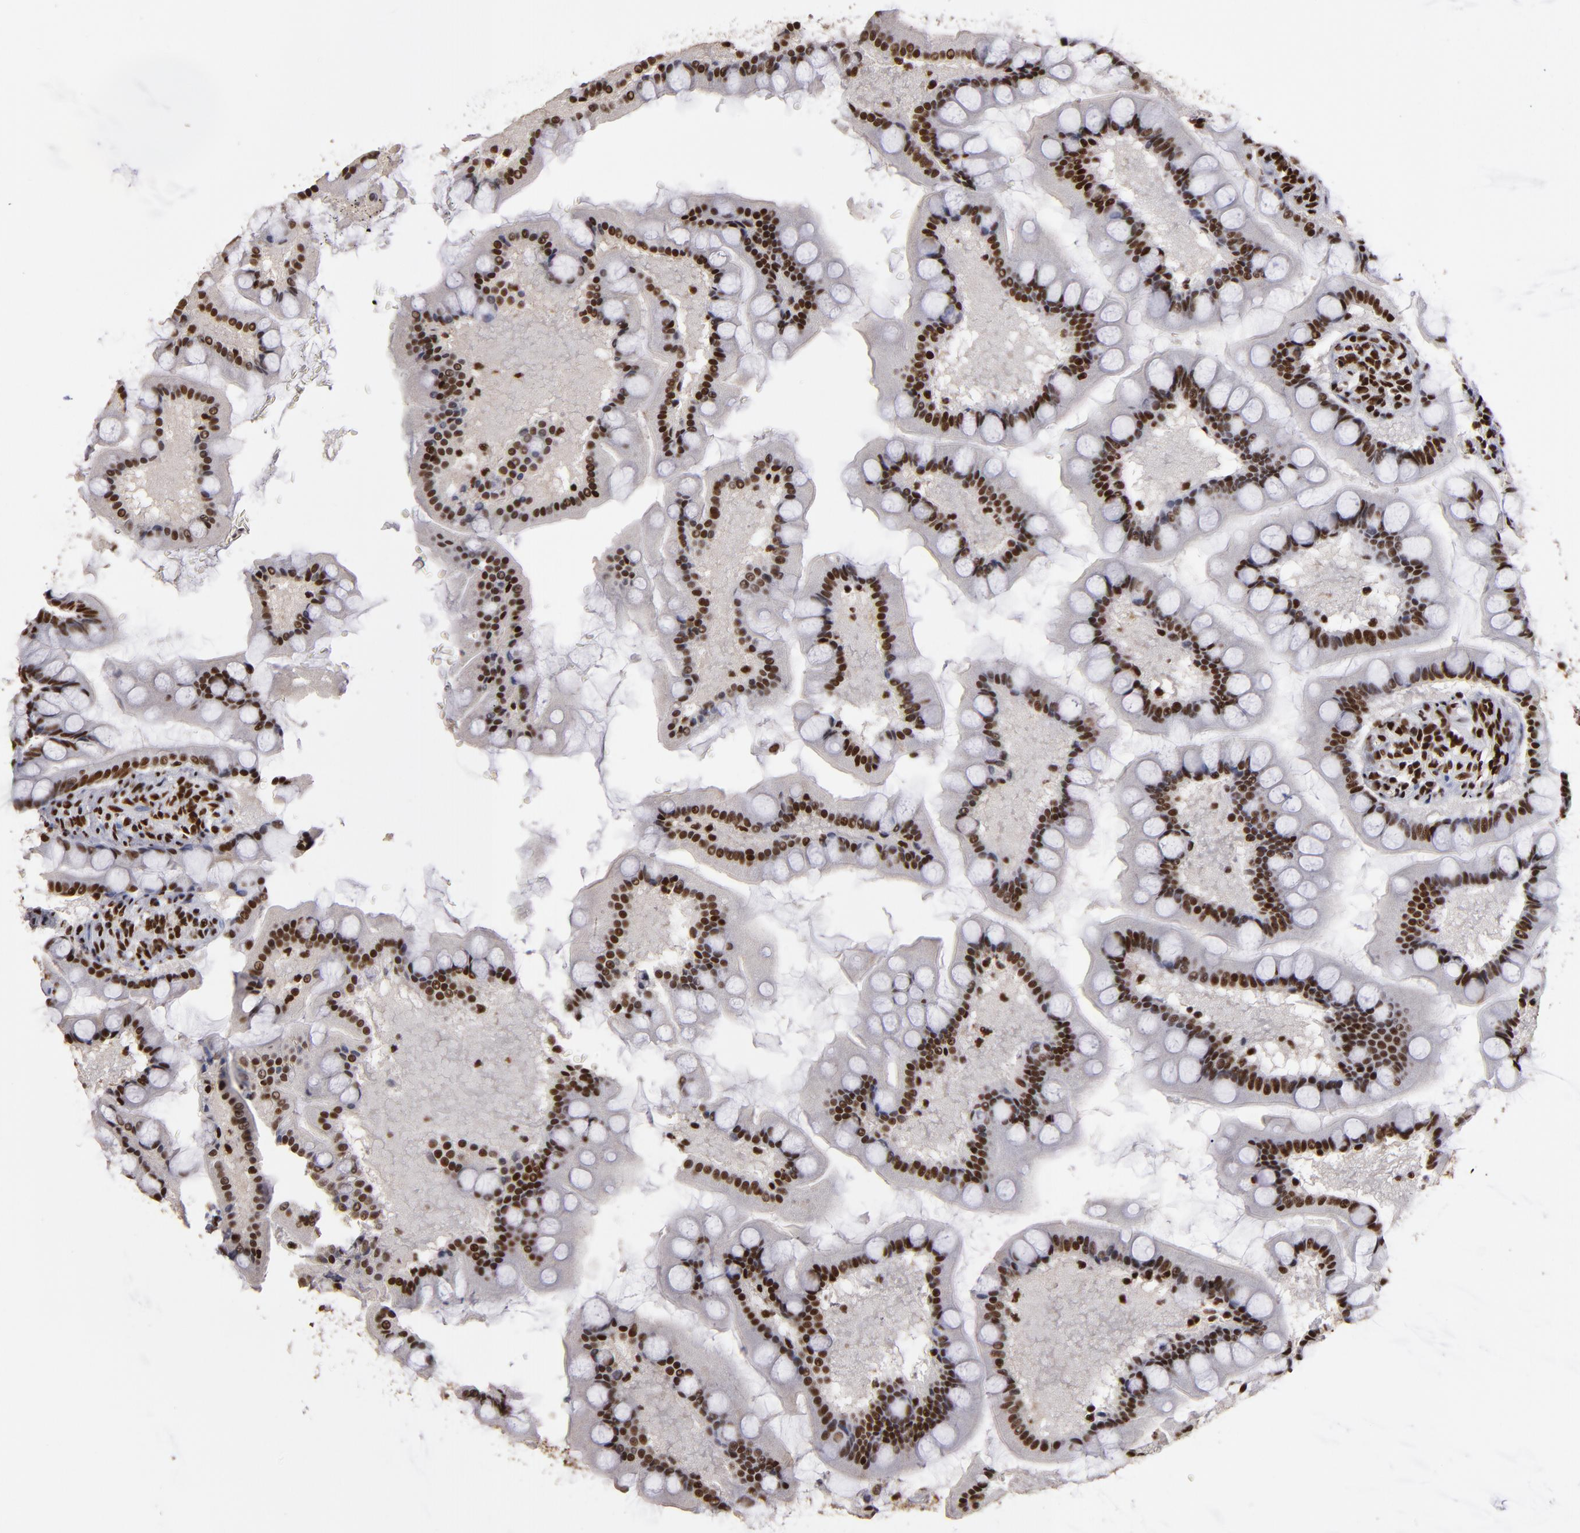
{"staining": {"intensity": "strong", "quantity": ">75%", "location": "nuclear"}, "tissue": "small intestine", "cell_type": "Glandular cells", "image_type": "normal", "snomed": [{"axis": "morphology", "description": "Normal tissue, NOS"}, {"axis": "topography", "description": "Small intestine"}], "caption": "Protein staining of normal small intestine displays strong nuclear expression in approximately >75% of glandular cells.", "gene": "MRE11", "patient": {"sex": "male", "age": 41}}